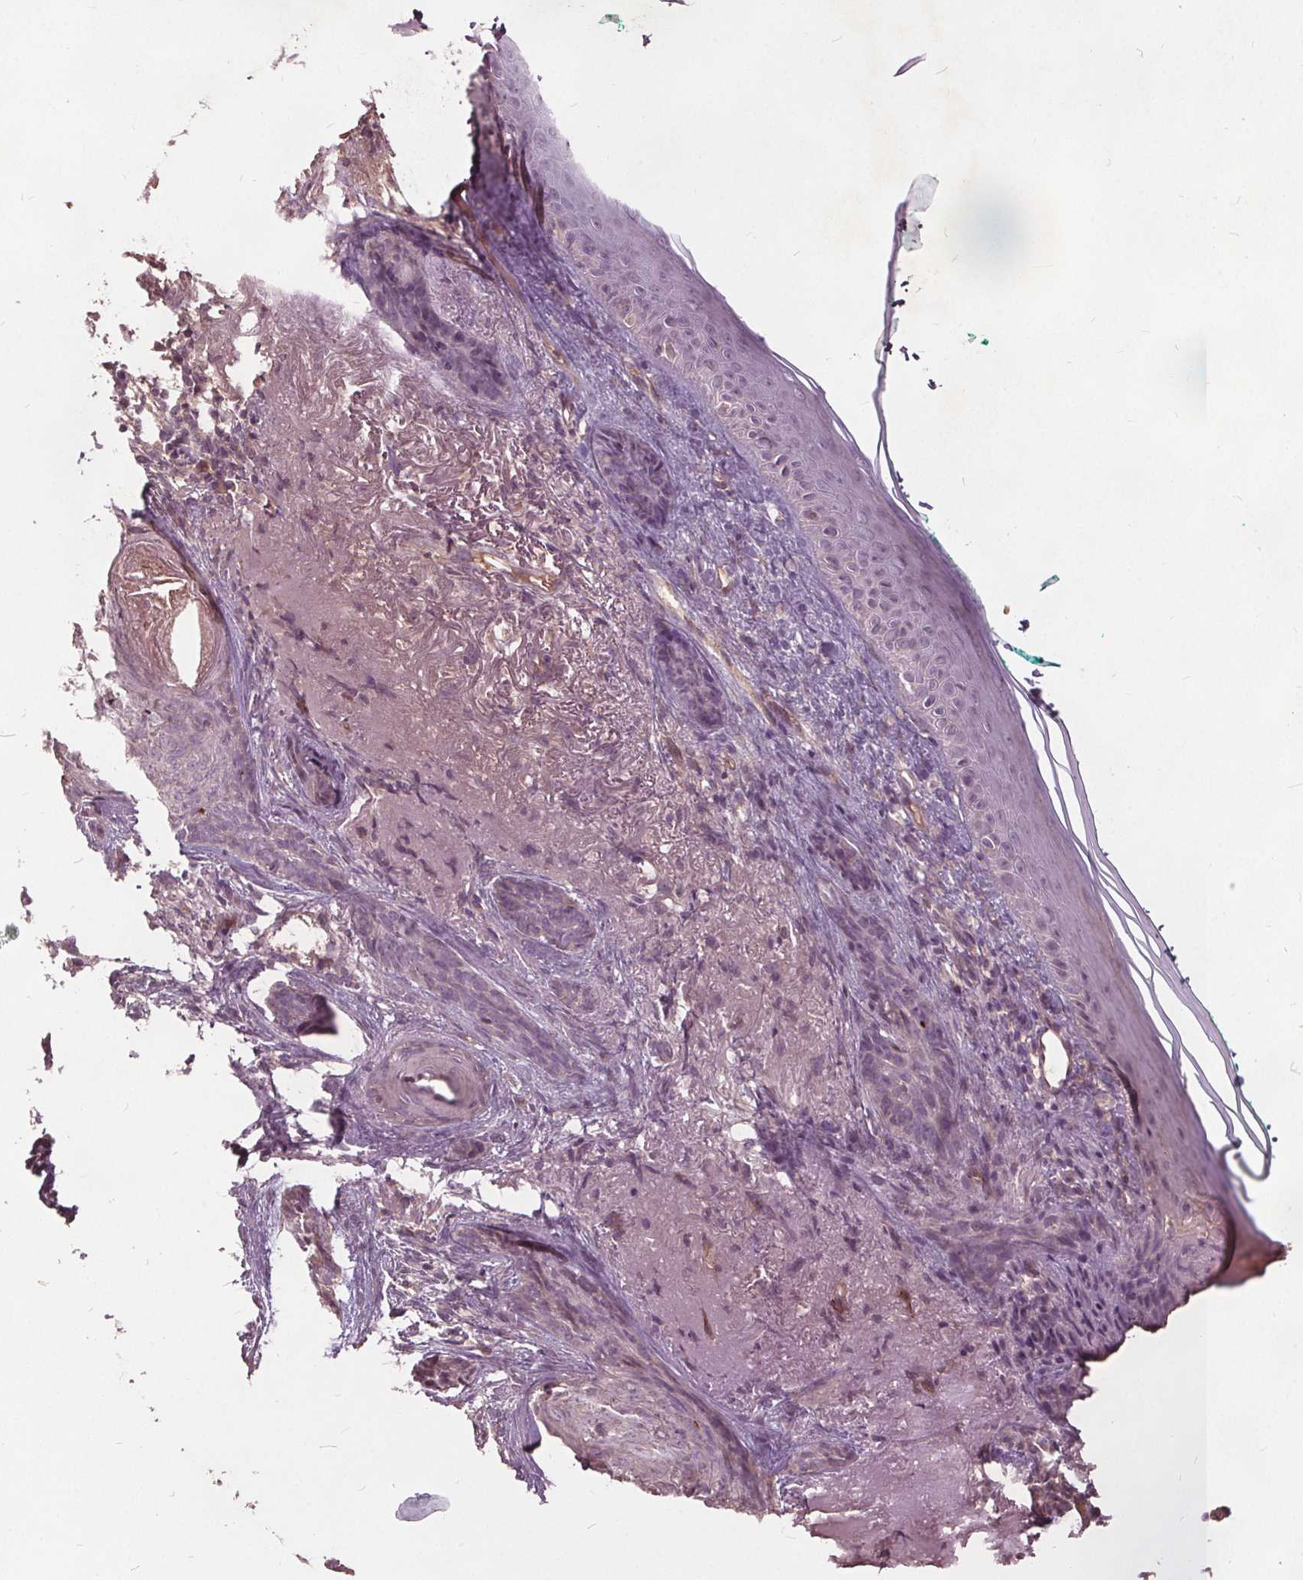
{"staining": {"intensity": "negative", "quantity": "none", "location": "none"}, "tissue": "skin cancer", "cell_type": "Tumor cells", "image_type": "cancer", "snomed": [{"axis": "morphology", "description": "Basal cell carcinoma"}, {"axis": "topography", "description": "Skin"}], "caption": "DAB (3,3'-diaminobenzidine) immunohistochemical staining of human basal cell carcinoma (skin) reveals no significant expression in tumor cells.", "gene": "PDGFD", "patient": {"sex": "female", "age": 78}}